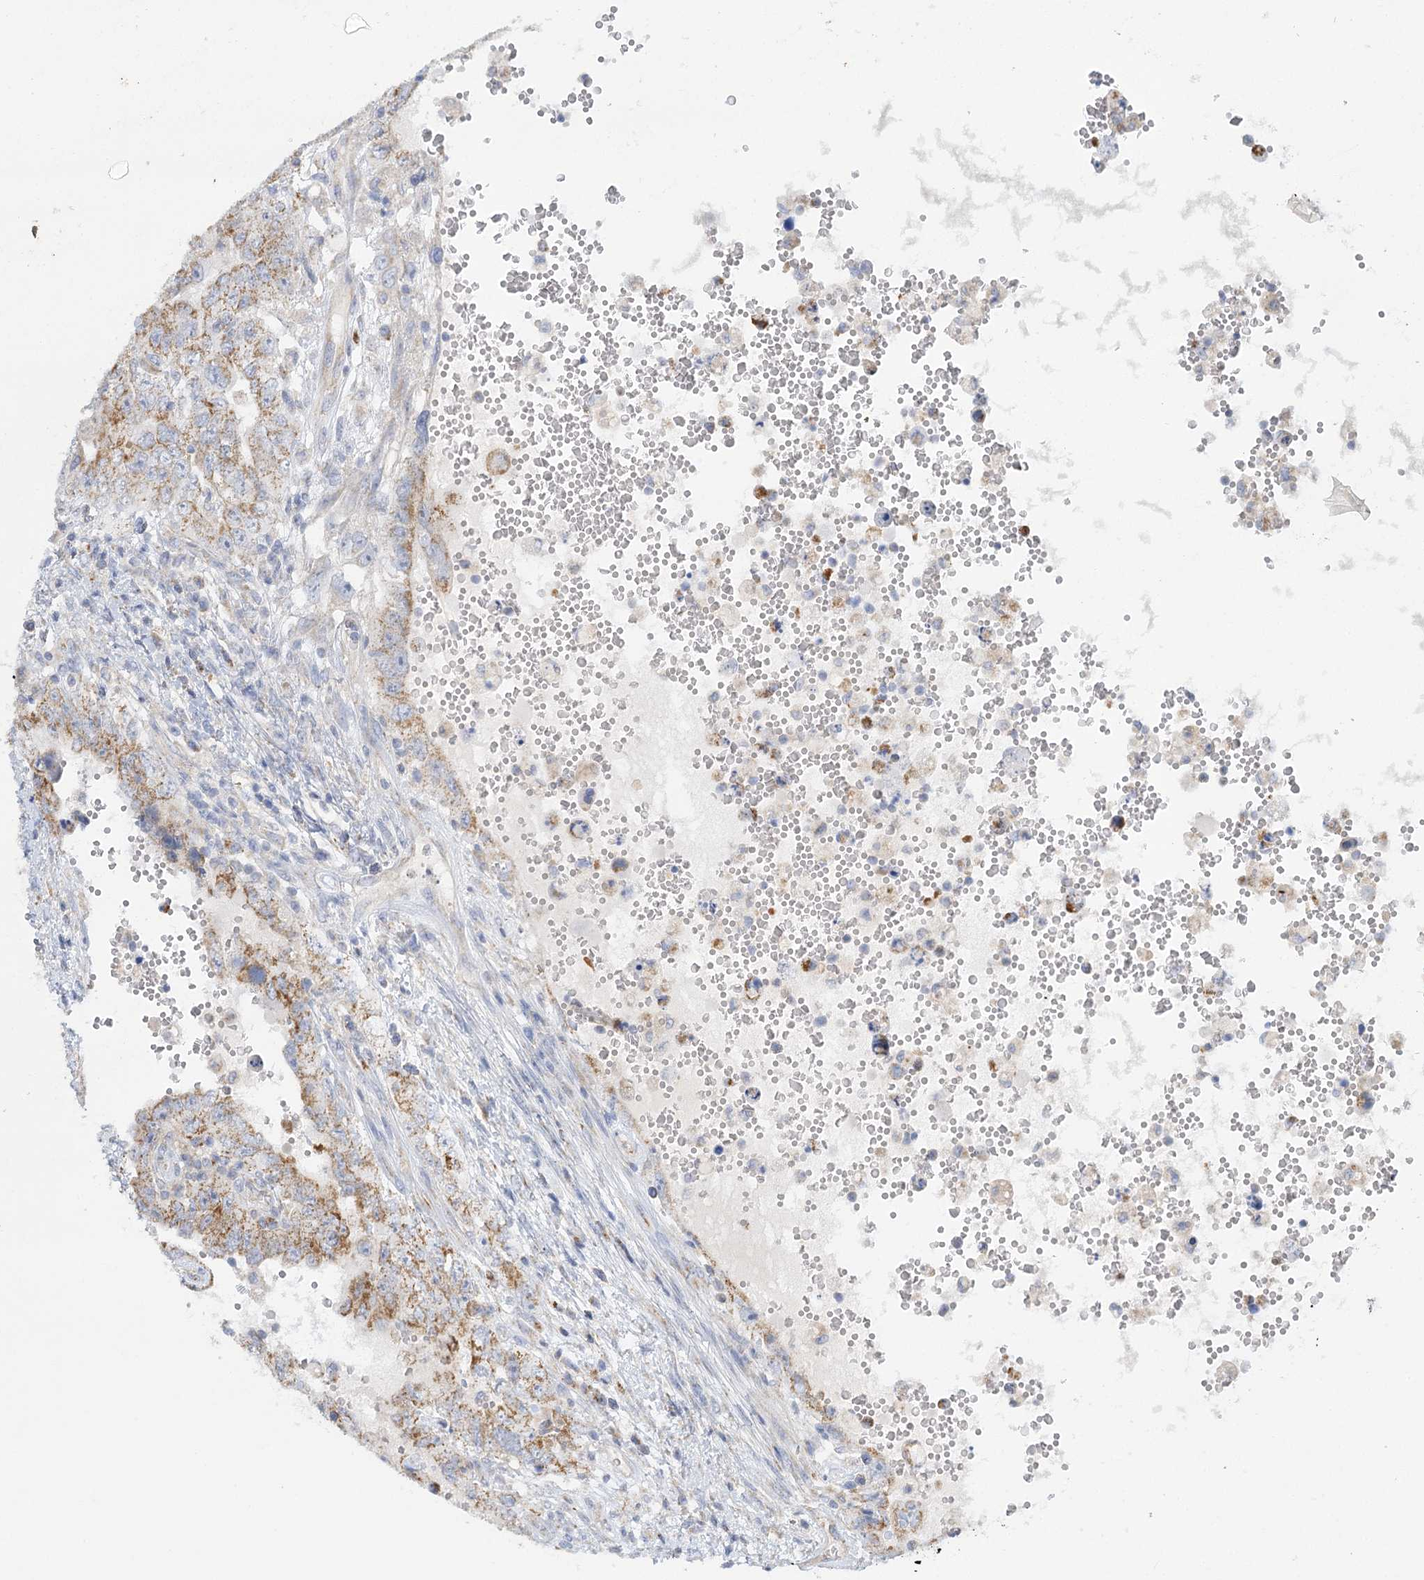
{"staining": {"intensity": "moderate", "quantity": ">75%", "location": "cytoplasmic/membranous"}, "tissue": "testis cancer", "cell_type": "Tumor cells", "image_type": "cancer", "snomed": [{"axis": "morphology", "description": "Carcinoma, Embryonal, NOS"}, {"axis": "topography", "description": "Testis"}], "caption": "IHC of testis cancer (embryonal carcinoma) shows medium levels of moderate cytoplasmic/membranous positivity in about >75% of tumor cells.", "gene": "DHTKD1", "patient": {"sex": "male", "age": 26}}